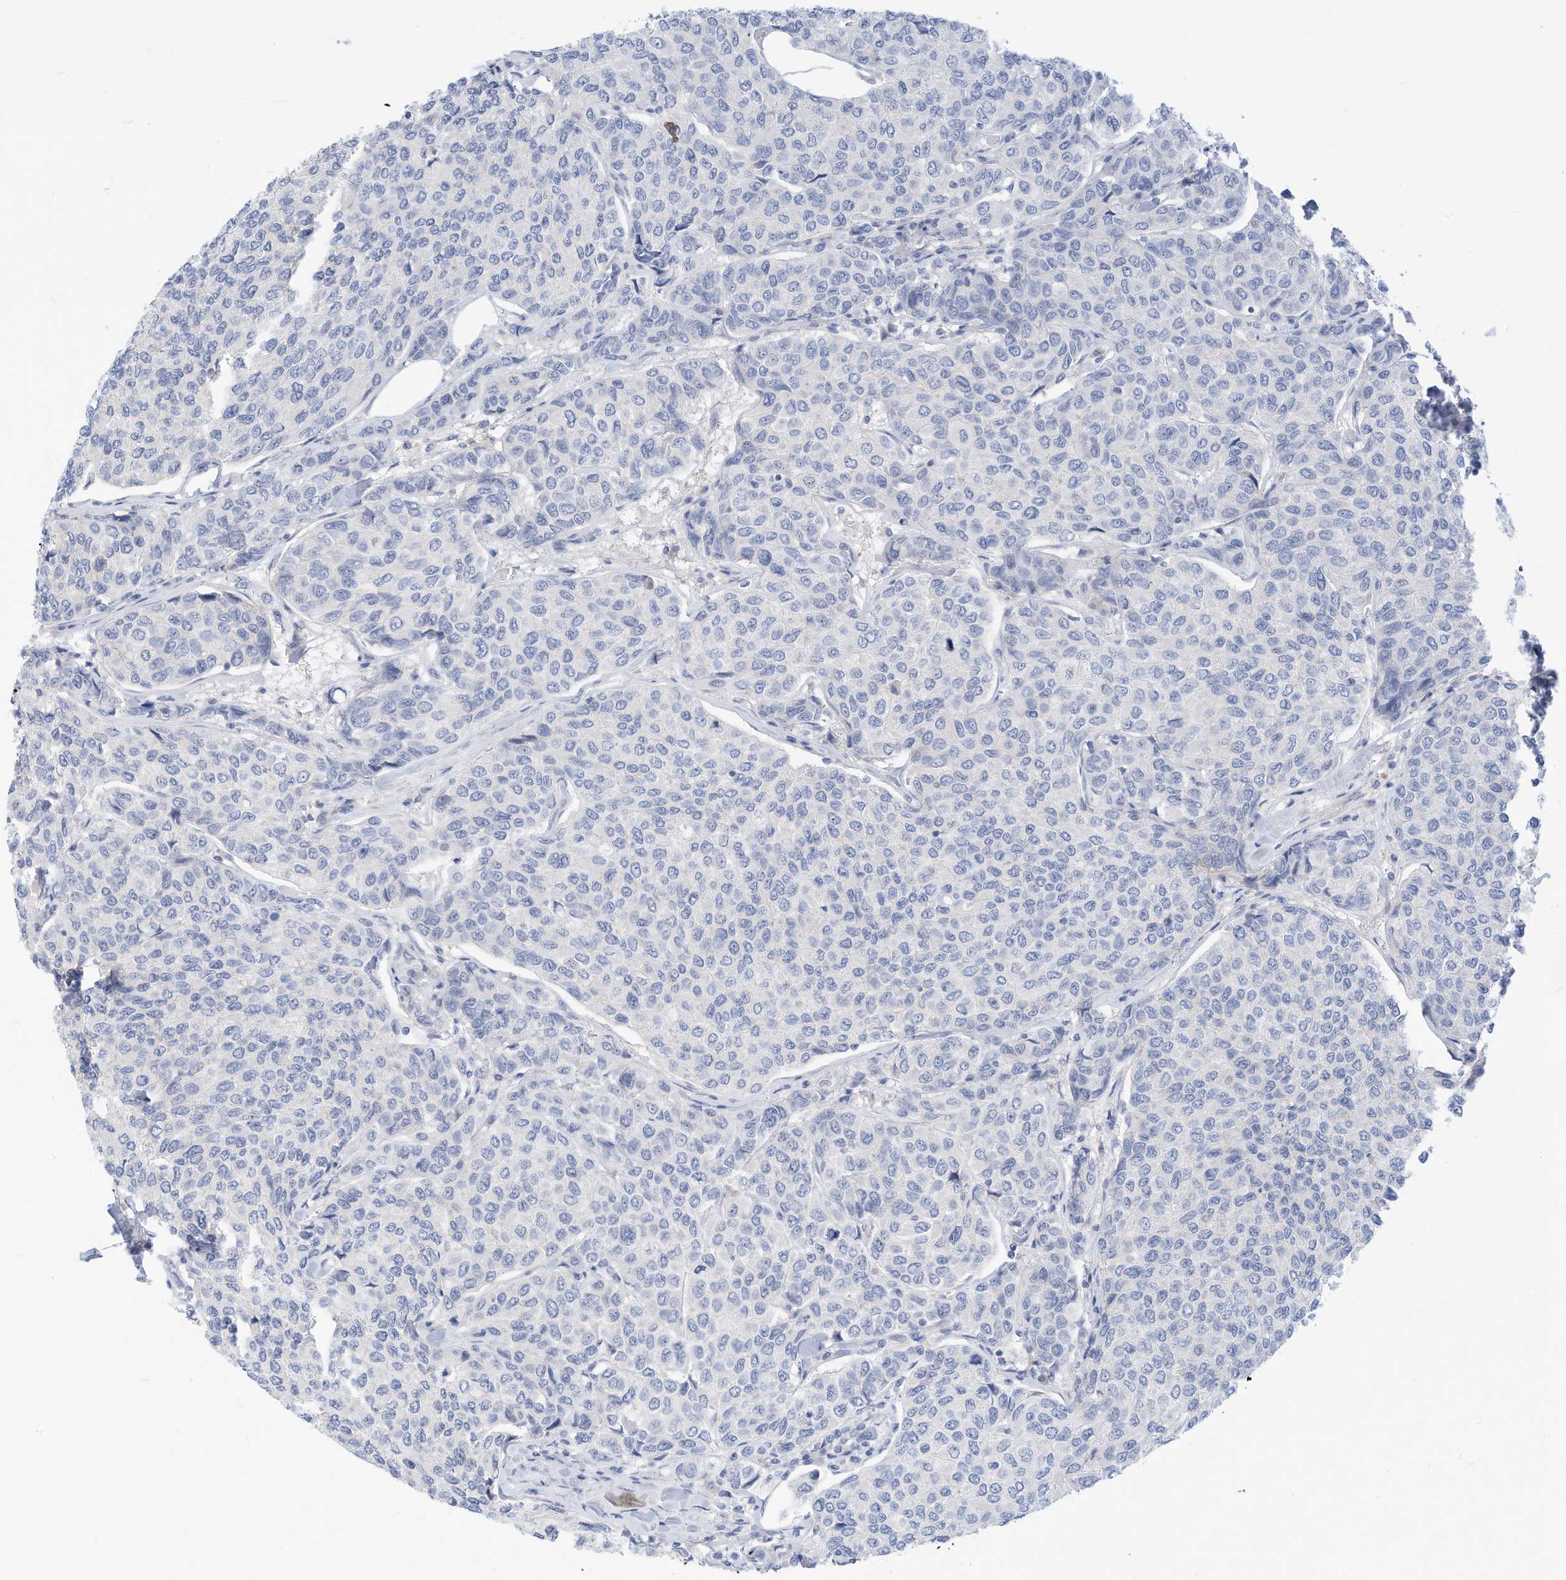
{"staining": {"intensity": "negative", "quantity": "none", "location": "none"}, "tissue": "breast cancer", "cell_type": "Tumor cells", "image_type": "cancer", "snomed": [{"axis": "morphology", "description": "Duct carcinoma"}, {"axis": "topography", "description": "Breast"}], "caption": "Image shows no protein staining in tumor cells of breast cancer tissue.", "gene": "SPOCD1", "patient": {"sex": "female", "age": 55}}